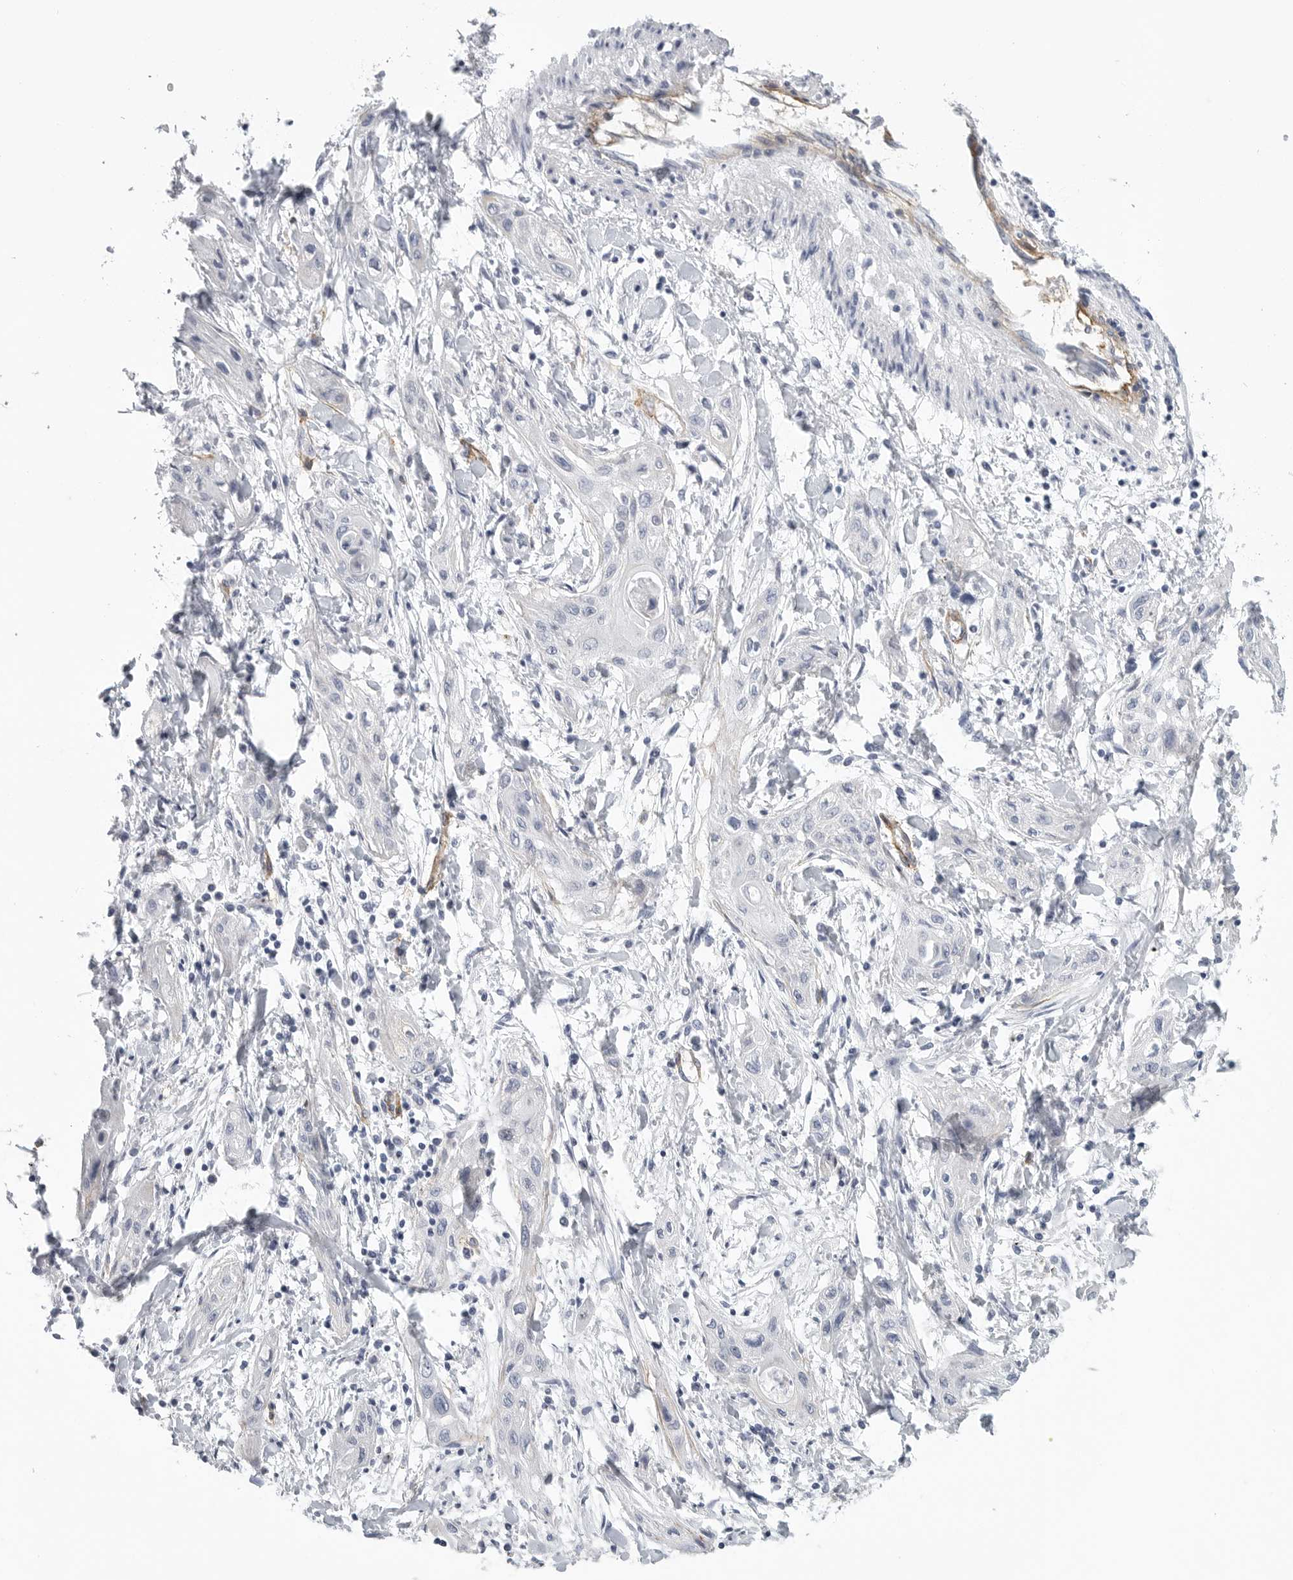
{"staining": {"intensity": "negative", "quantity": "none", "location": "none"}, "tissue": "lung cancer", "cell_type": "Tumor cells", "image_type": "cancer", "snomed": [{"axis": "morphology", "description": "Squamous cell carcinoma, NOS"}, {"axis": "topography", "description": "Lung"}], "caption": "Micrograph shows no protein expression in tumor cells of squamous cell carcinoma (lung) tissue.", "gene": "TNR", "patient": {"sex": "female", "age": 47}}